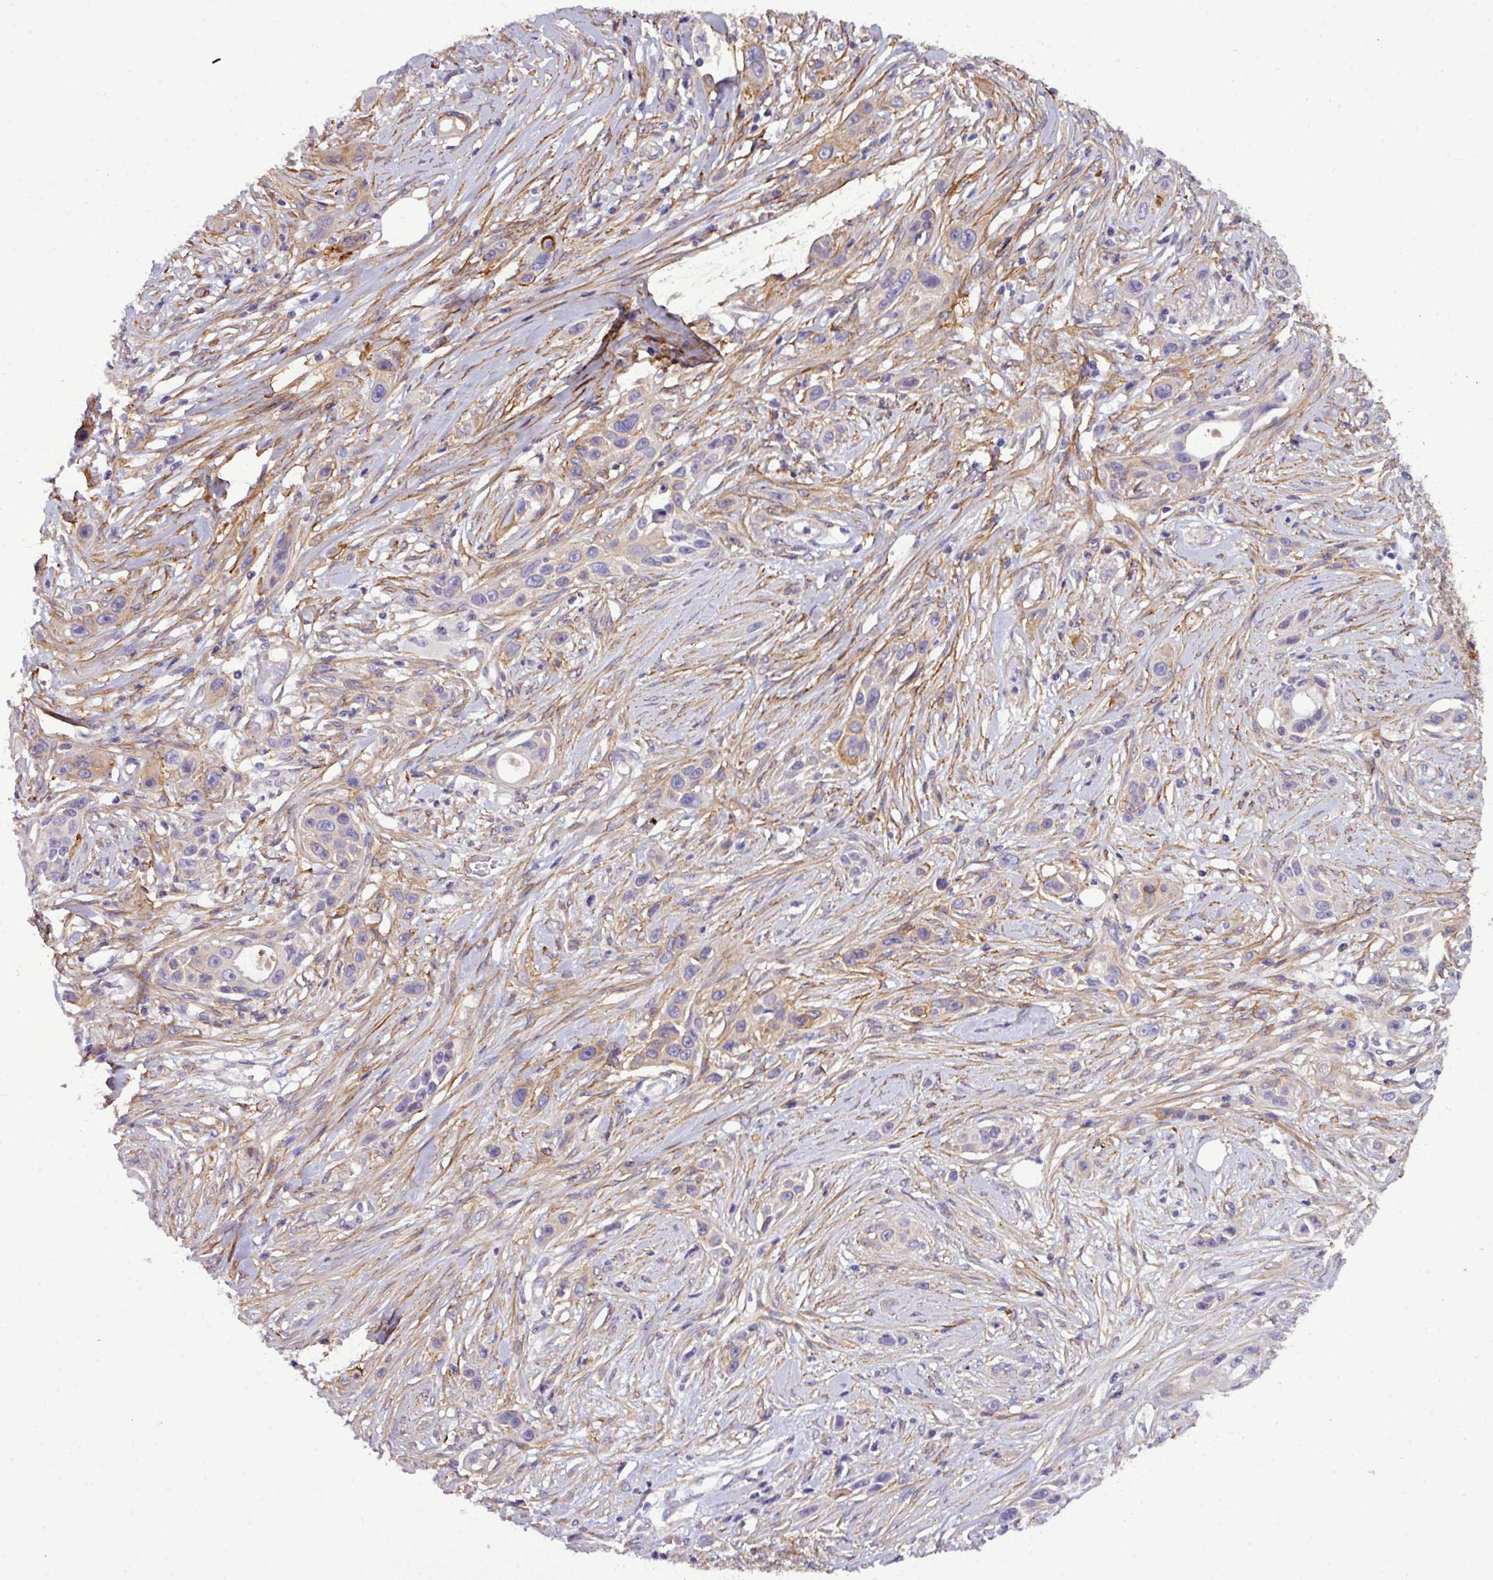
{"staining": {"intensity": "strong", "quantity": "<25%", "location": "cytoplasmic/membranous"}, "tissue": "skin cancer", "cell_type": "Tumor cells", "image_type": "cancer", "snomed": [{"axis": "morphology", "description": "Squamous cell carcinoma, NOS"}, {"axis": "topography", "description": "Skin"}], "caption": "Immunohistochemical staining of skin squamous cell carcinoma displays medium levels of strong cytoplasmic/membranous positivity in about <25% of tumor cells.", "gene": "PARD6A", "patient": {"sex": "female", "age": 69}}